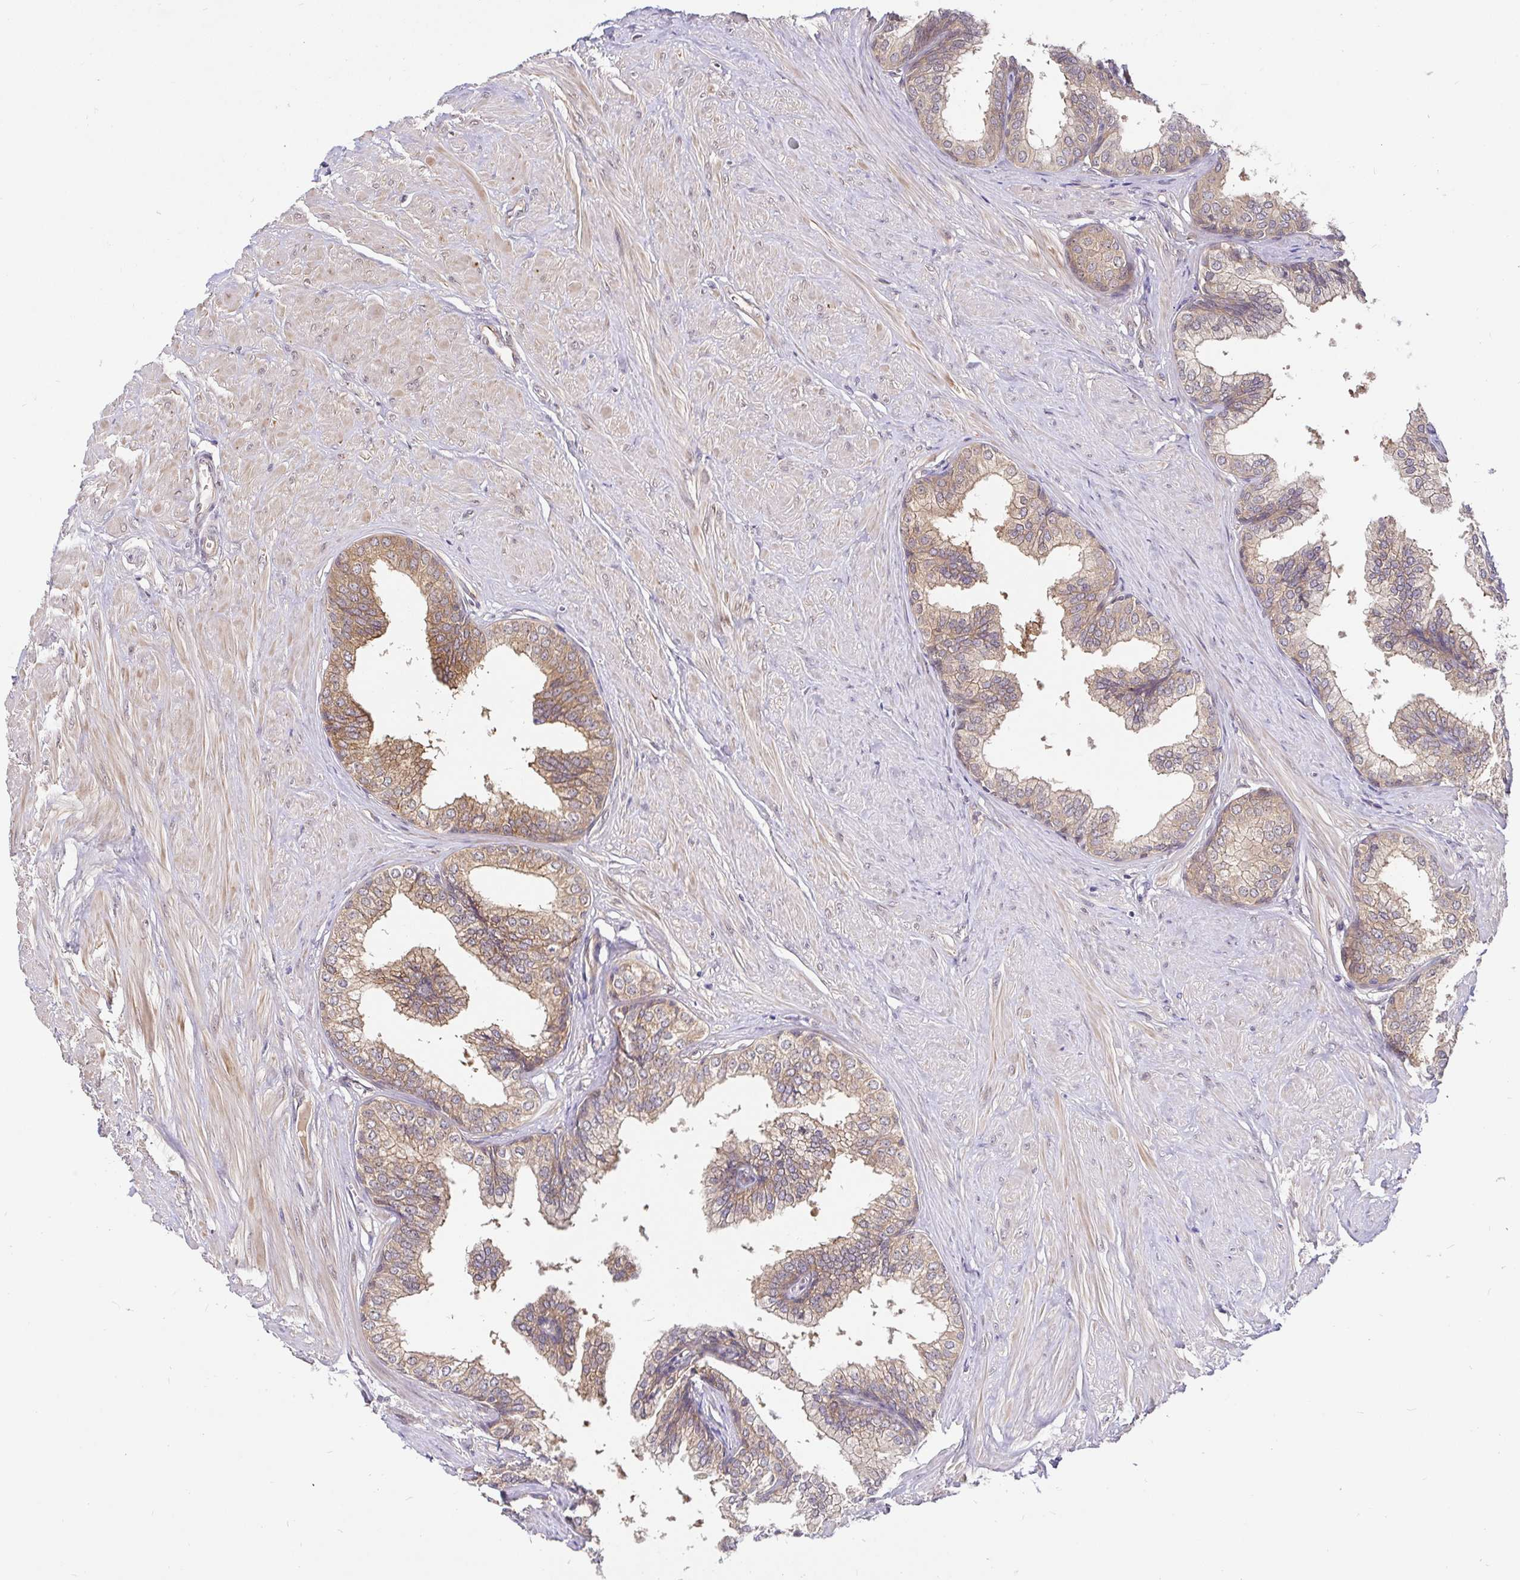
{"staining": {"intensity": "moderate", "quantity": "25%-75%", "location": "cytoplasmic/membranous"}, "tissue": "prostate", "cell_type": "Glandular cells", "image_type": "normal", "snomed": [{"axis": "morphology", "description": "Normal tissue, NOS"}, {"axis": "topography", "description": "Prostate"}, {"axis": "topography", "description": "Peripheral nerve tissue"}], "caption": "Brown immunohistochemical staining in unremarkable prostate demonstrates moderate cytoplasmic/membranous positivity in approximately 25%-75% of glandular cells.", "gene": "LMO4", "patient": {"sex": "male", "age": 55}}